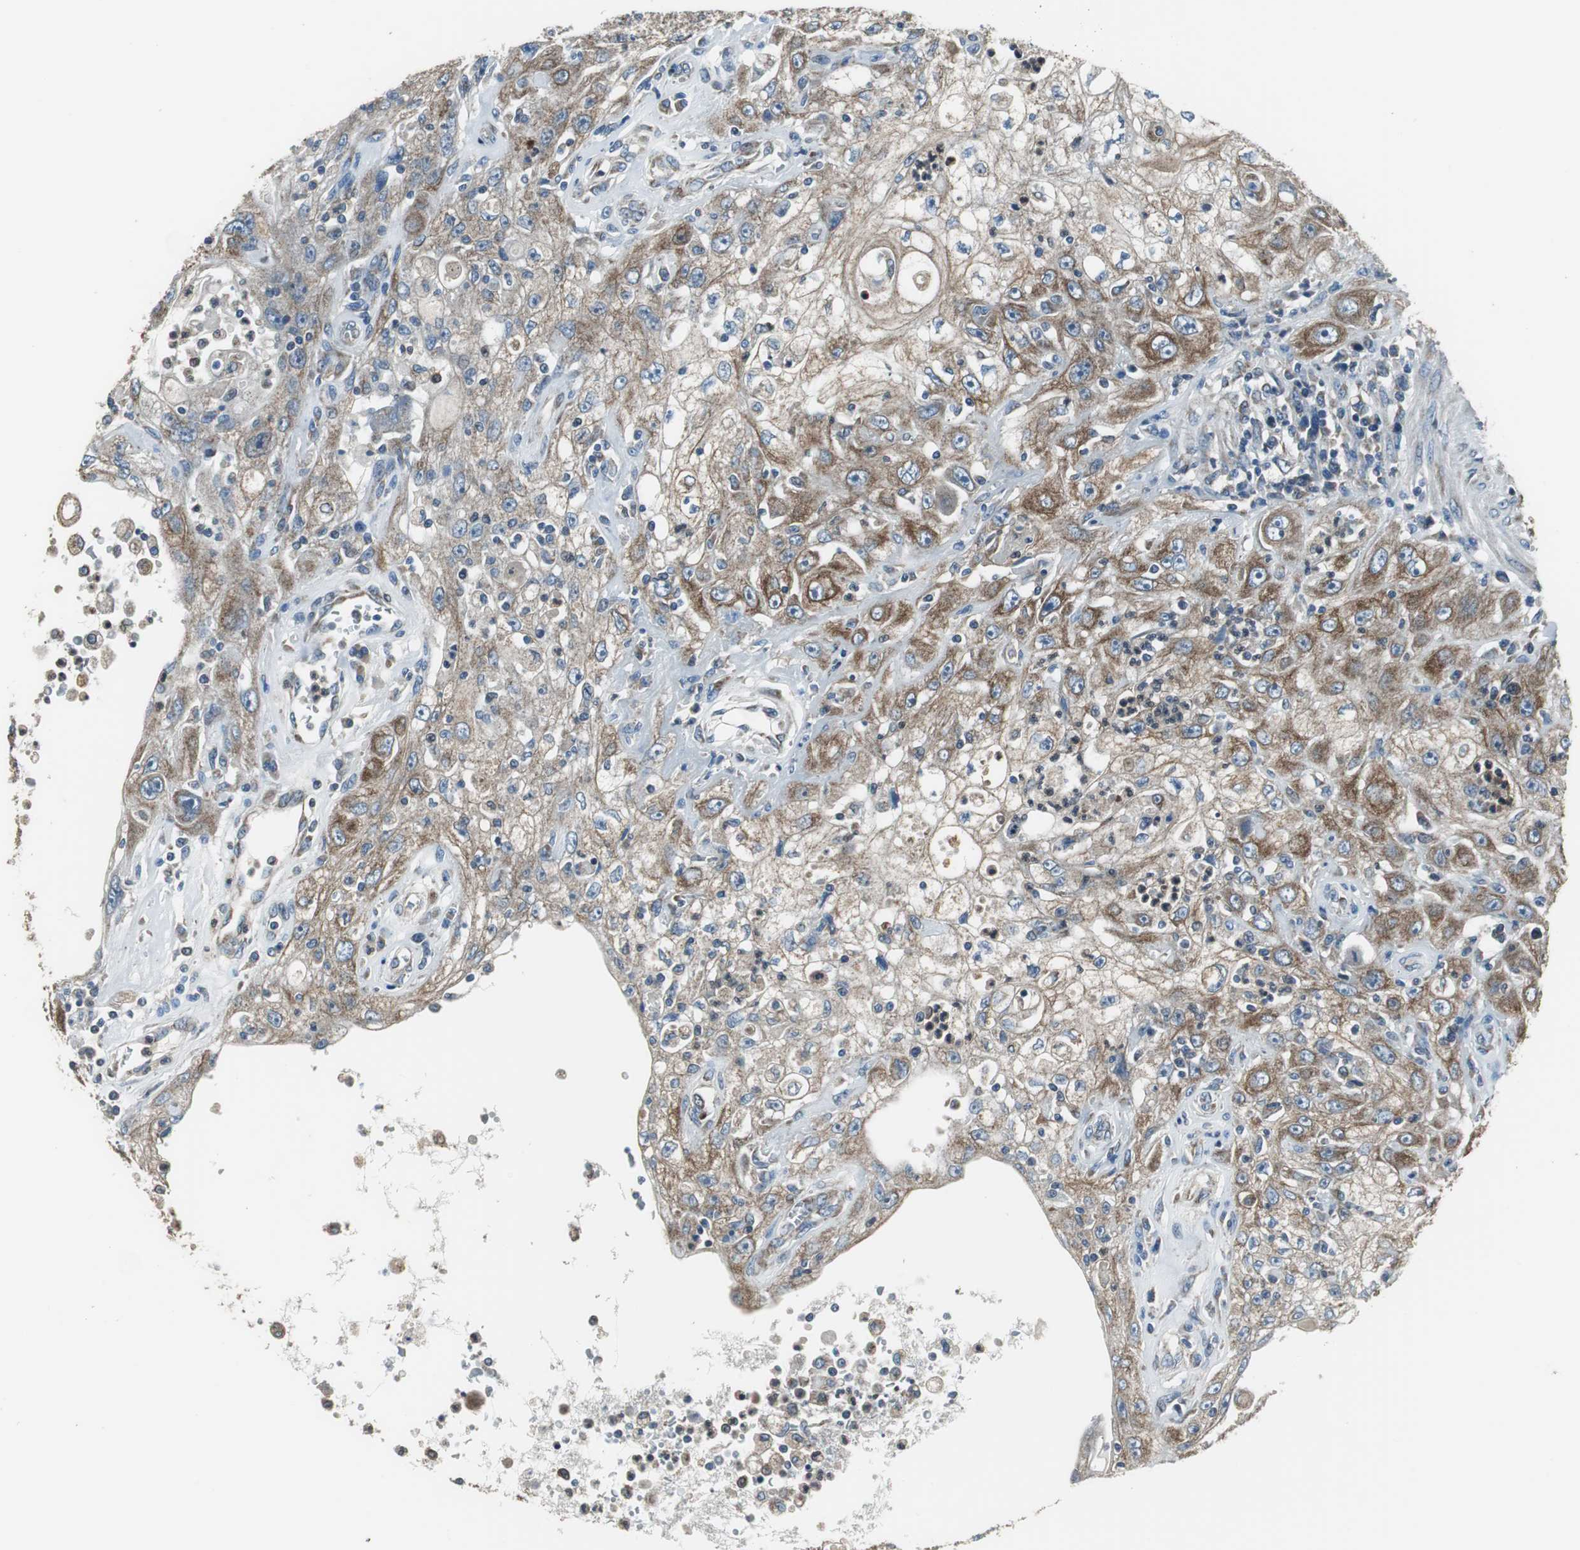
{"staining": {"intensity": "moderate", "quantity": ">75%", "location": "cytoplasmic/membranous"}, "tissue": "skin cancer", "cell_type": "Tumor cells", "image_type": "cancer", "snomed": [{"axis": "morphology", "description": "Squamous cell carcinoma, NOS"}, {"axis": "topography", "description": "Skin"}], "caption": "Protein staining shows moderate cytoplasmic/membranous staining in about >75% of tumor cells in squamous cell carcinoma (skin).", "gene": "PI4KB", "patient": {"sex": "male", "age": 75}}